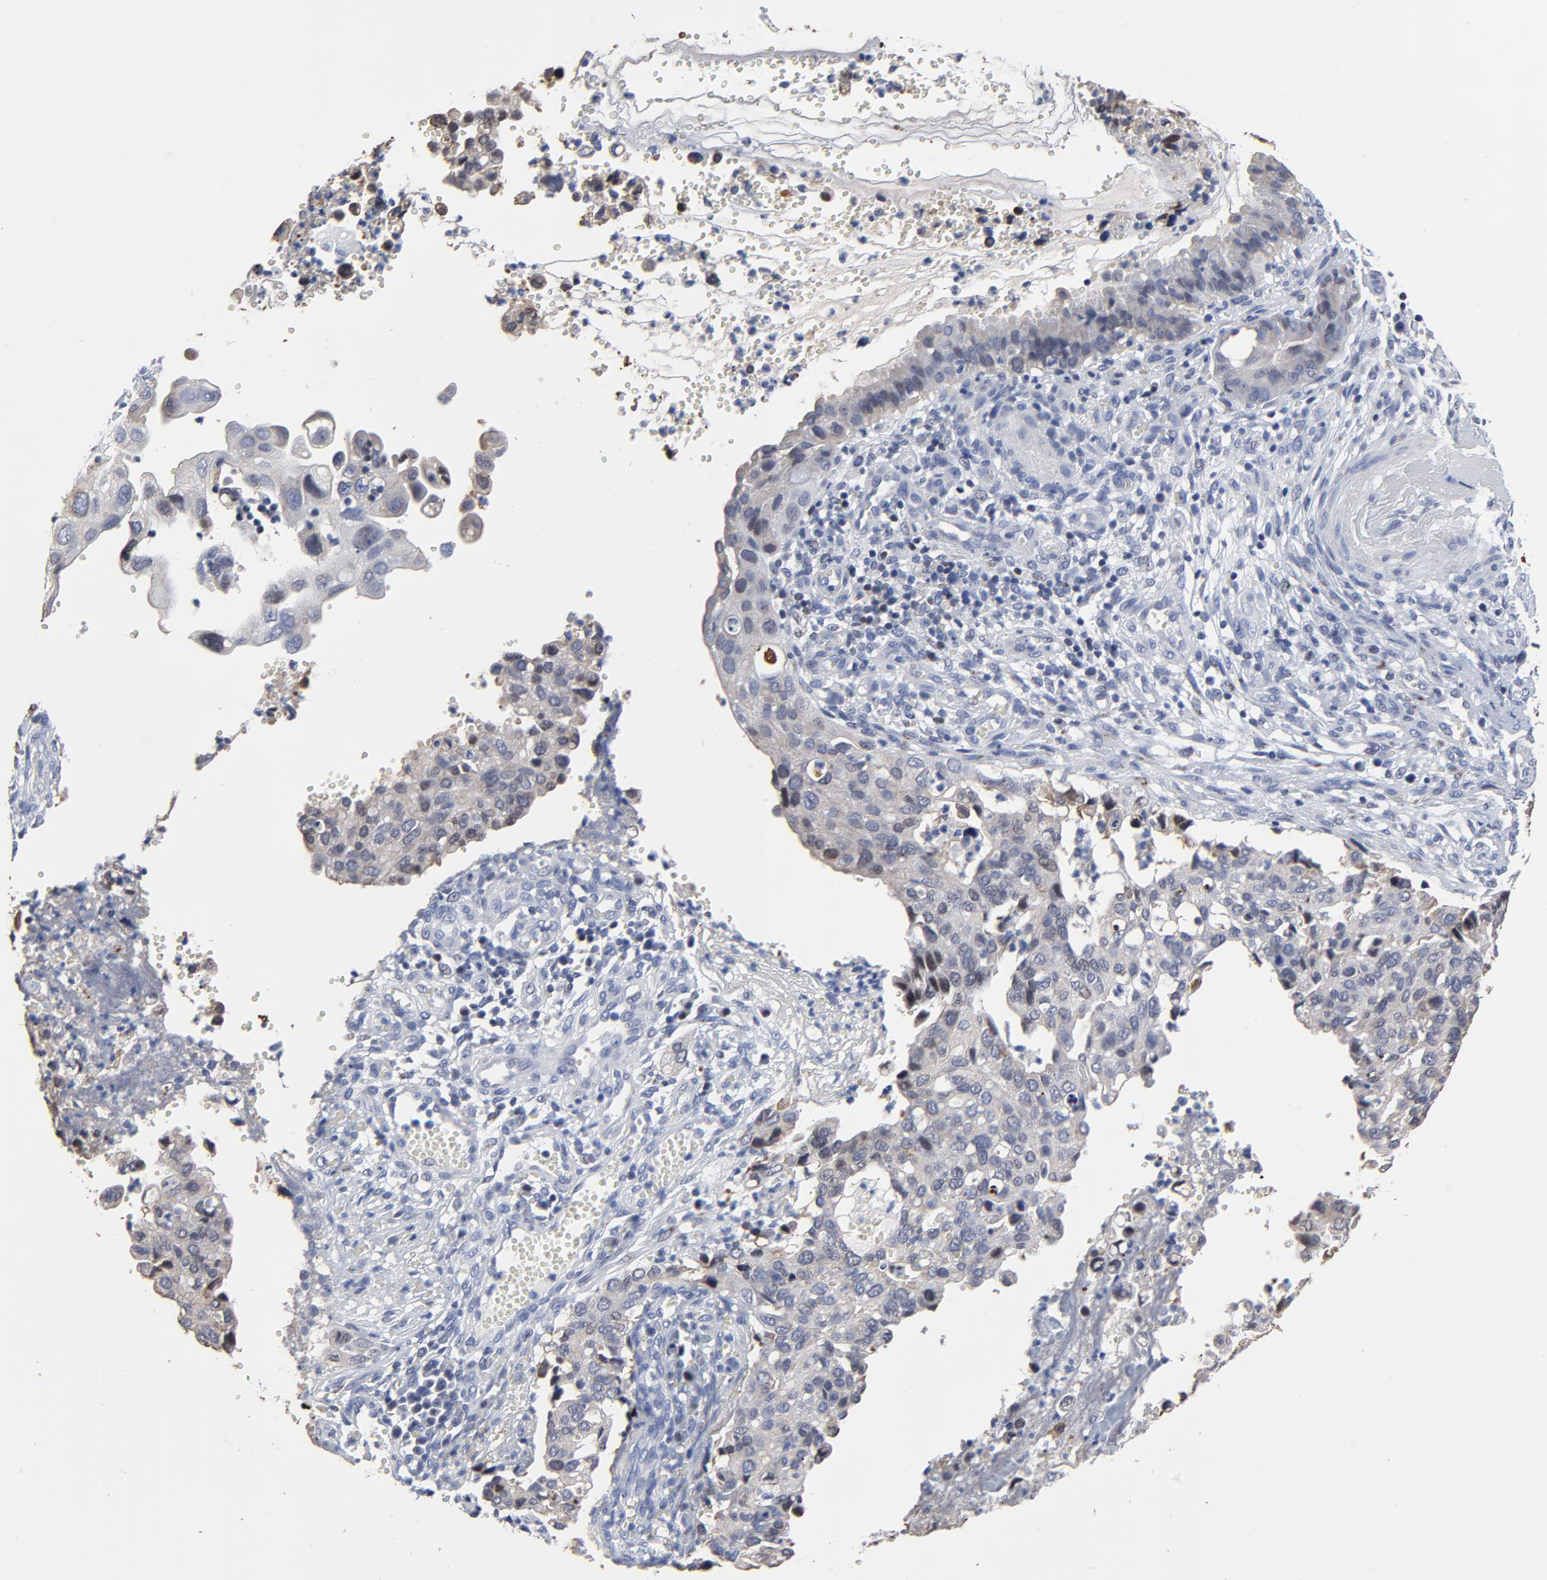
{"staining": {"intensity": "weak", "quantity": "<25%", "location": "nuclear"}, "tissue": "cervical cancer", "cell_type": "Tumor cells", "image_type": "cancer", "snomed": [{"axis": "morphology", "description": "Normal tissue, NOS"}, {"axis": "morphology", "description": "Squamous cell carcinoma, NOS"}, {"axis": "topography", "description": "Cervix"}], "caption": "A photomicrograph of cervical cancer stained for a protein shows no brown staining in tumor cells.", "gene": "LNX1", "patient": {"sex": "female", "age": 45}}